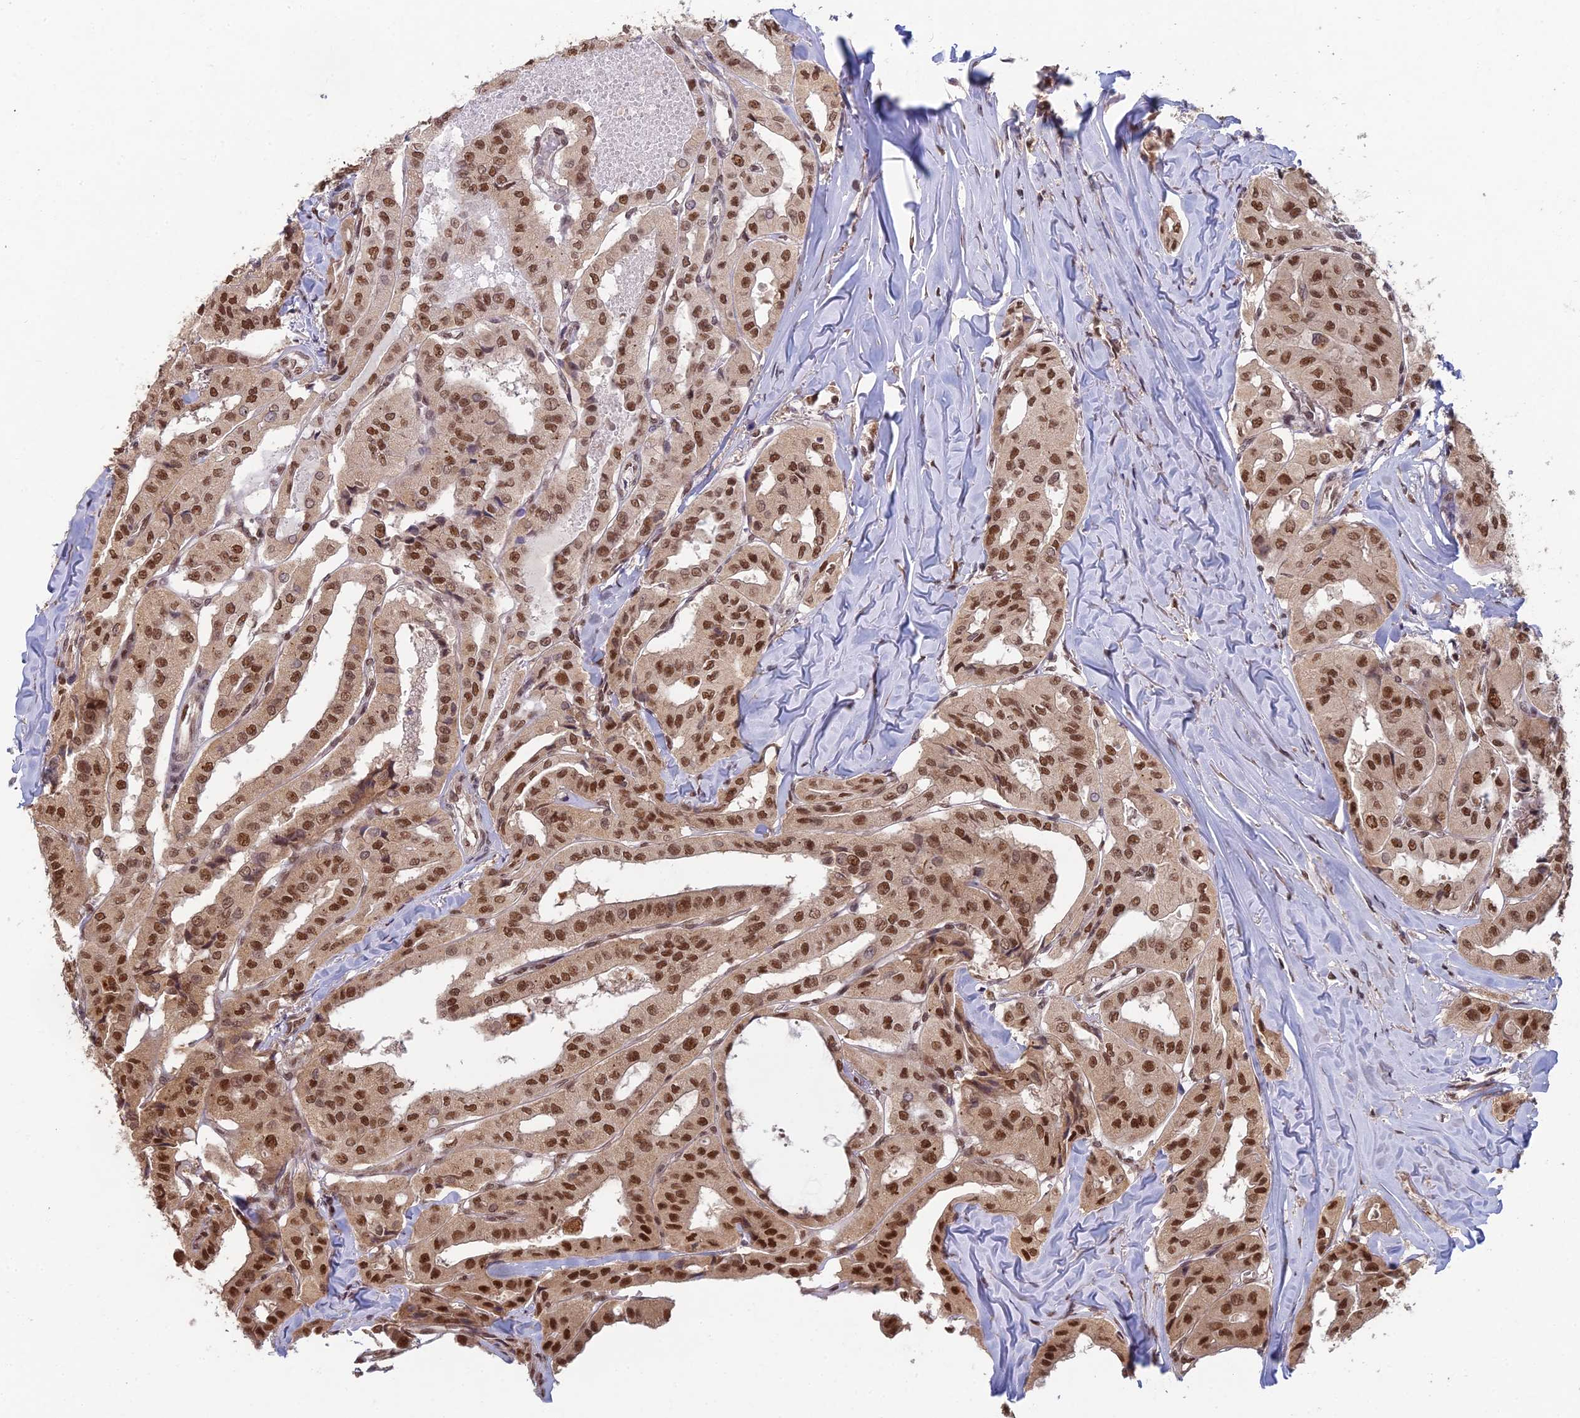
{"staining": {"intensity": "strong", "quantity": ">75%", "location": "nuclear"}, "tissue": "thyroid cancer", "cell_type": "Tumor cells", "image_type": "cancer", "snomed": [{"axis": "morphology", "description": "Papillary adenocarcinoma, NOS"}, {"axis": "topography", "description": "Thyroid gland"}], "caption": "Protein analysis of thyroid cancer tissue exhibits strong nuclear expression in about >75% of tumor cells.", "gene": "RANBP3", "patient": {"sex": "female", "age": 59}}